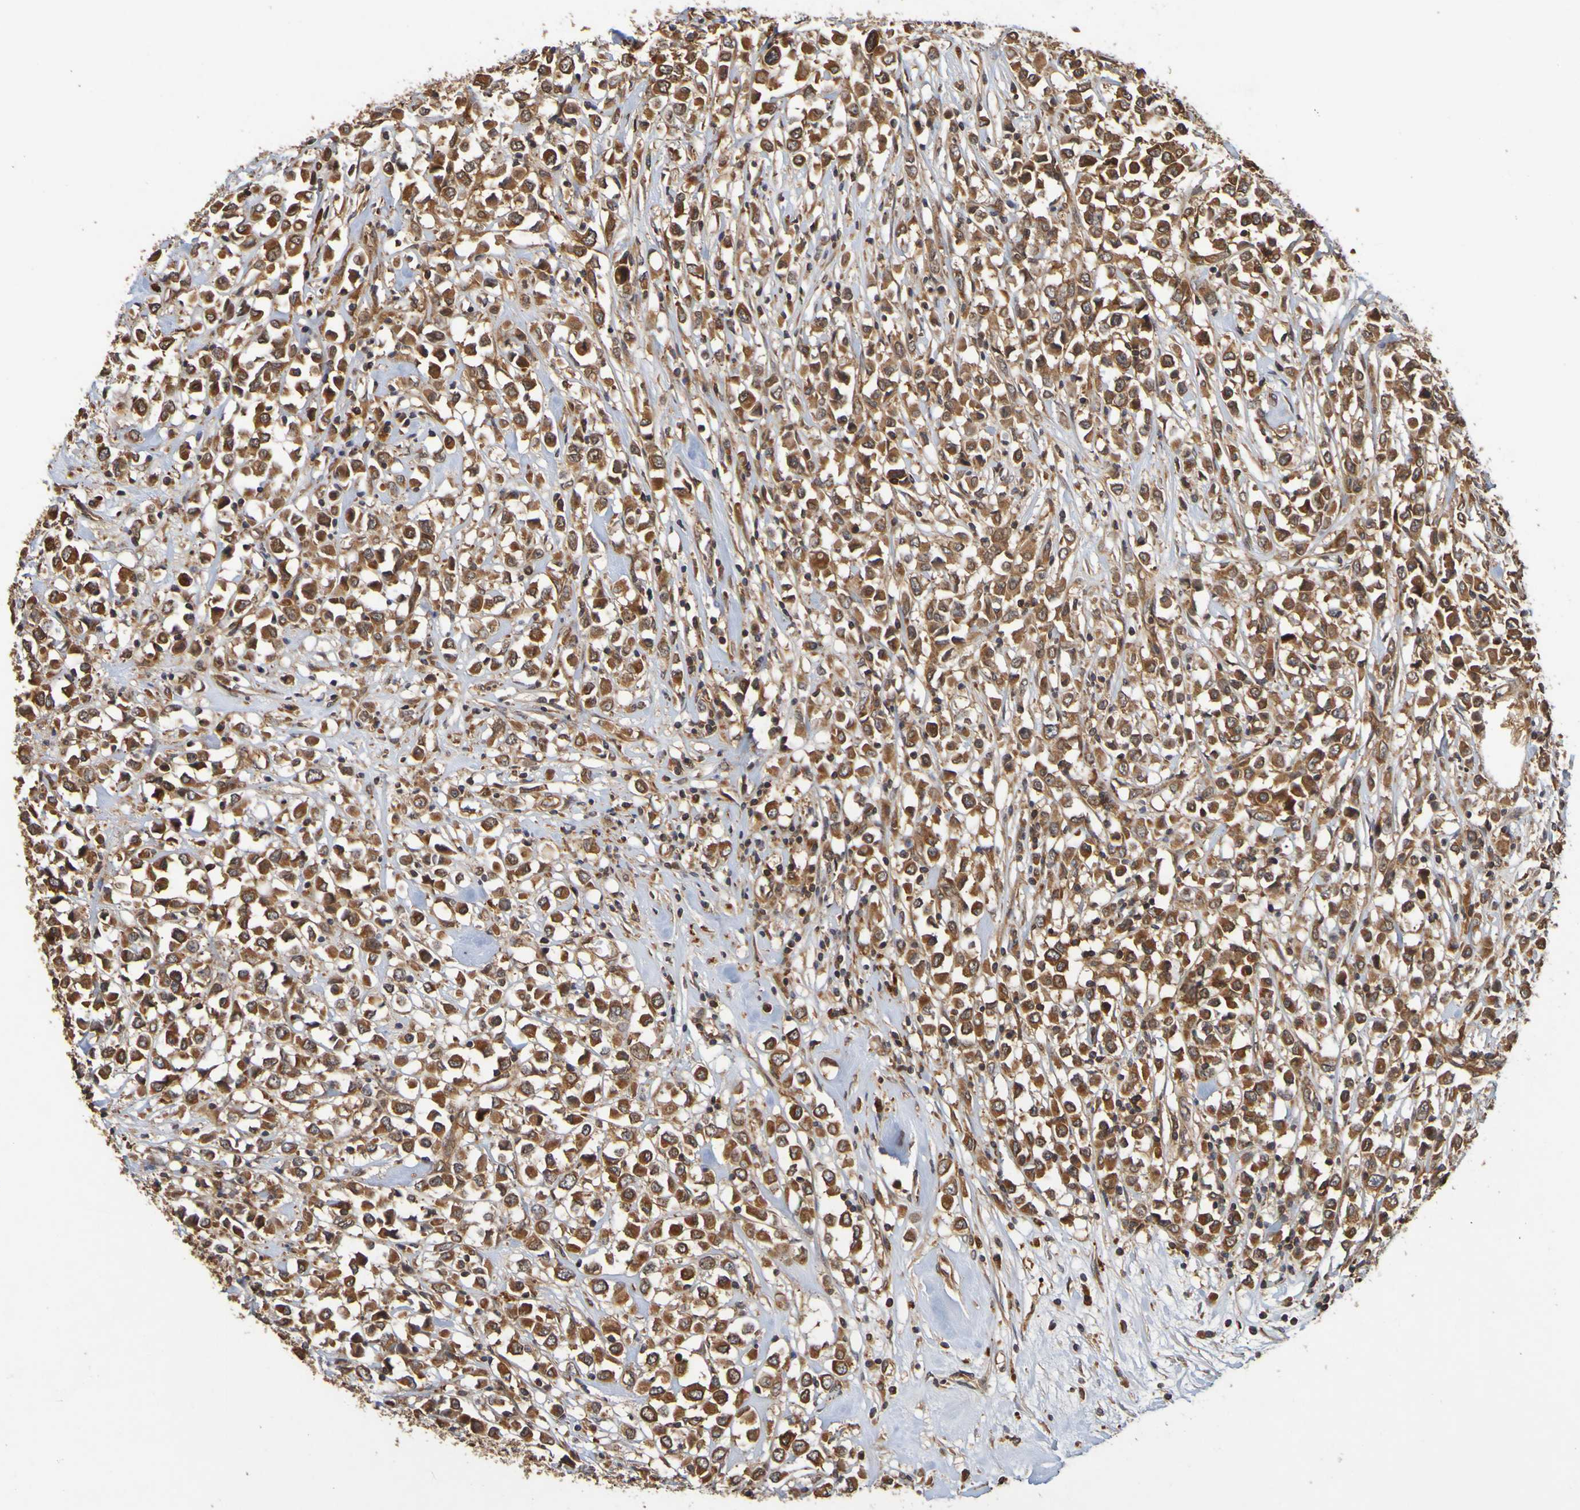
{"staining": {"intensity": "strong", "quantity": ">75%", "location": "cytoplasmic/membranous"}, "tissue": "breast cancer", "cell_type": "Tumor cells", "image_type": "cancer", "snomed": [{"axis": "morphology", "description": "Duct carcinoma"}, {"axis": "topography", "description": "Breast"}], "caption": "Protein staining displays strong cytoplasmic/membranous positivity in approximately >75% of tumor cells in invasive ductal carcinoma (breast).", "gene": "OCRL", "patient": {"sex": "female", "age": 61}}